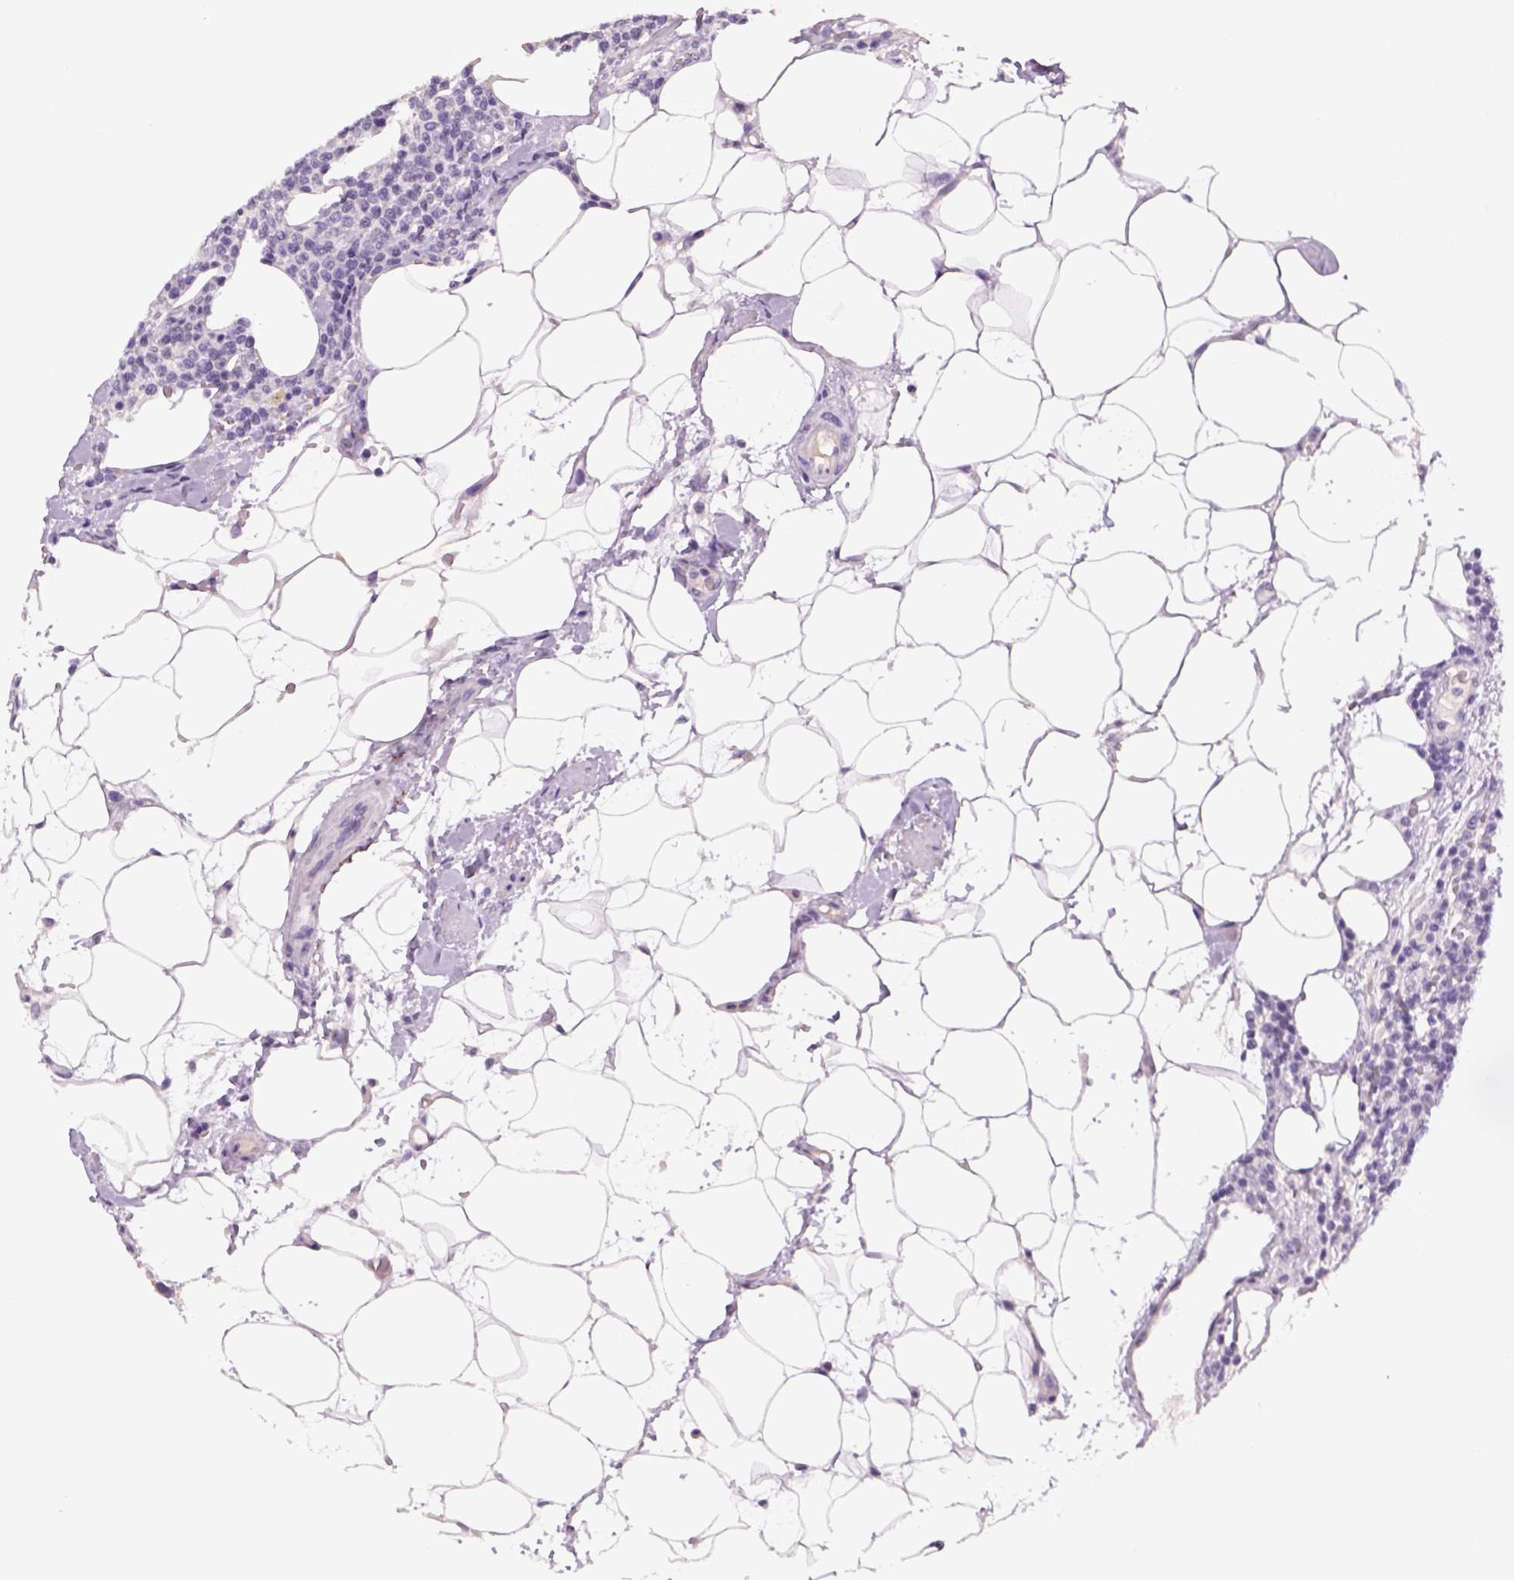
{"staining": {"intensity": "negative", "quantity": "none", "location": "none"}, "tissue": "lymphoma", "cell_type": "Tumor cells", "image_type": "cancer", "snomed": [{"axis": "morphology", "description": "Malignant lymphoma, non-Hodgkin's type, High grade"}, {"axis": "topography", "description": "Lymph node"}], "caption": "Tumor cells show no significant protein positivity in high-grade malignant lymphoma, non-Hodgkin's type.", "gene": "DBH", "patient": {"sex": "male", "age": 61}}